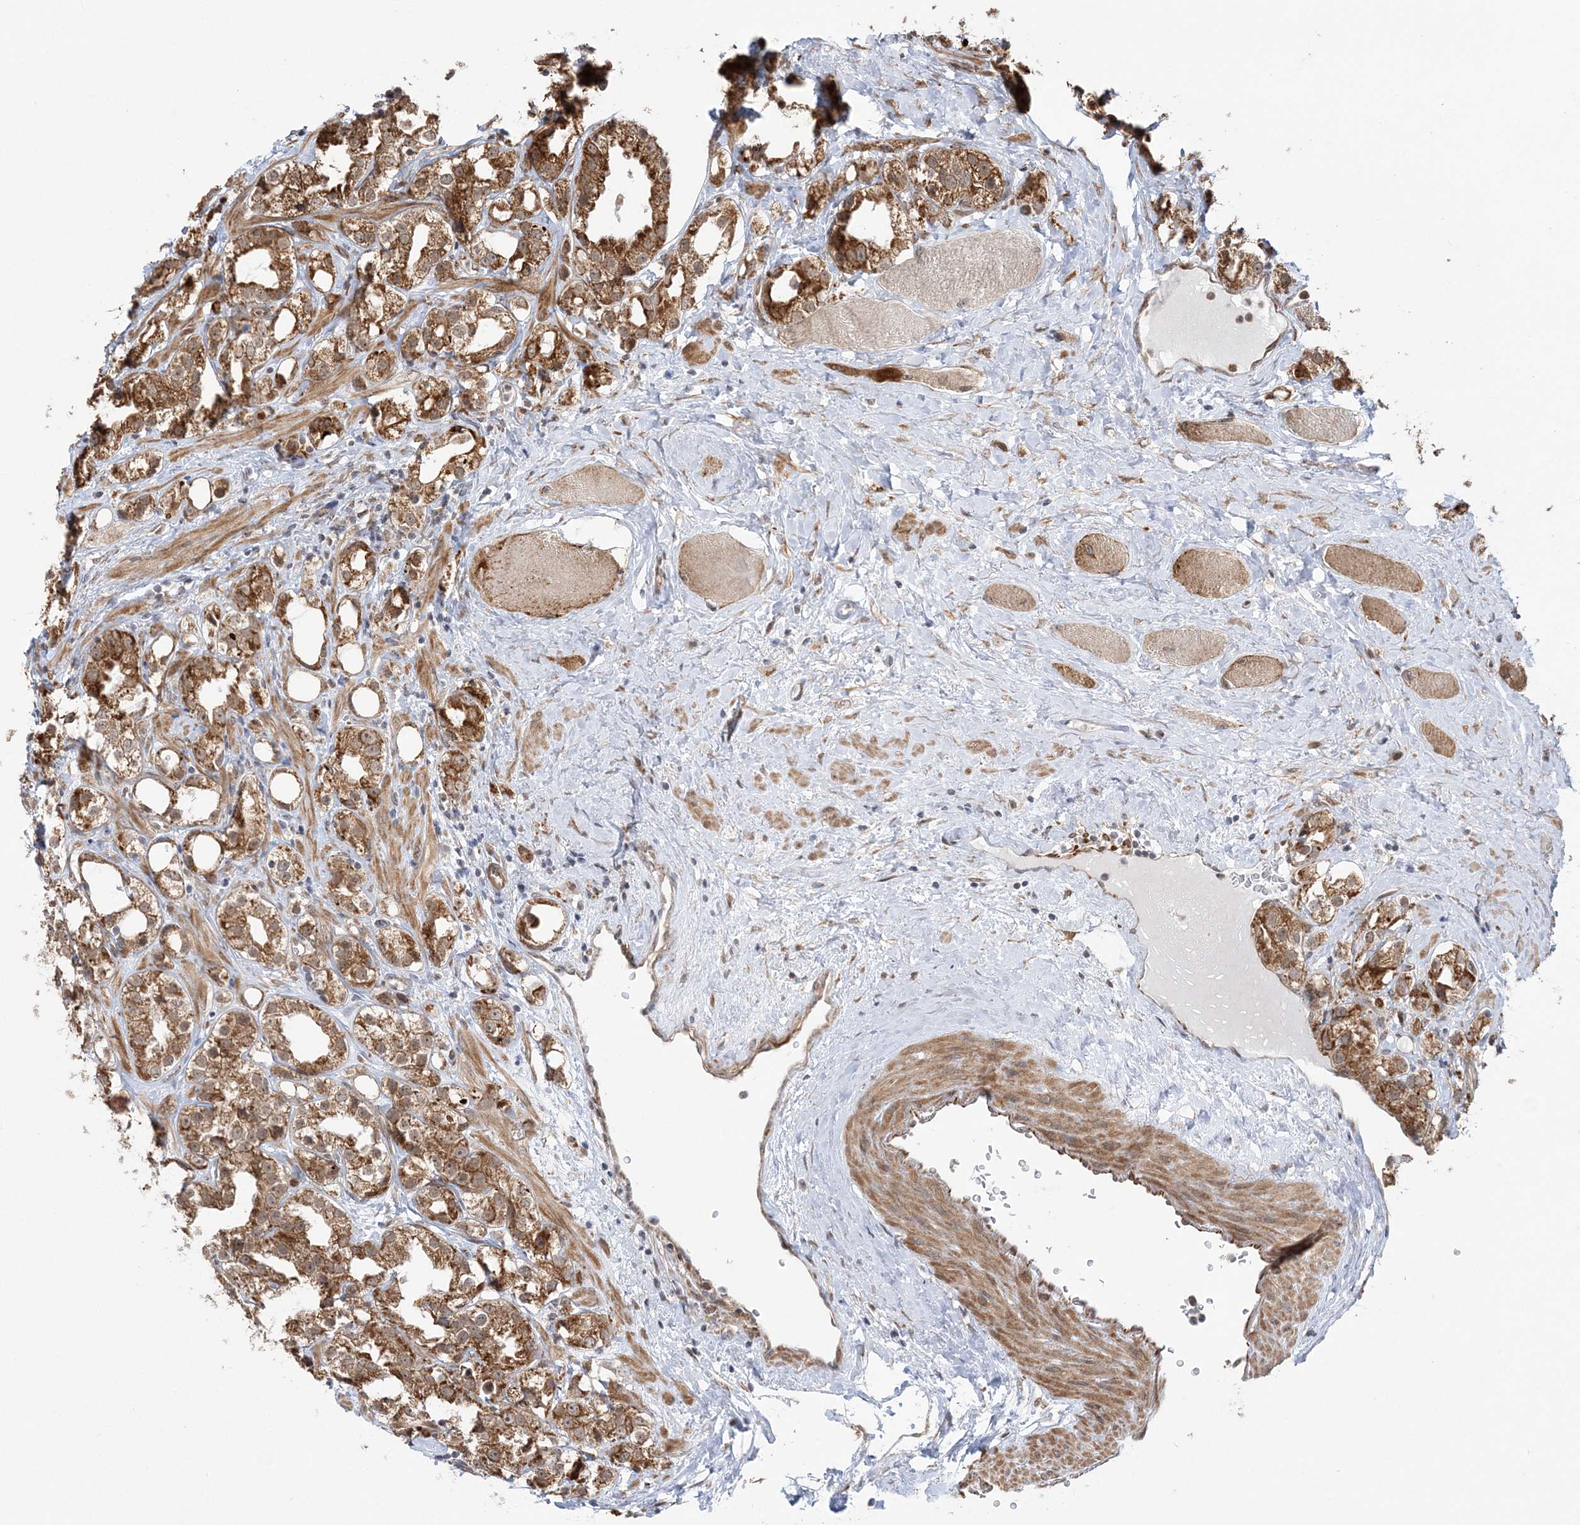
{"staining": {"intensity": "strong", "quantity": ">75%", "location": "cytoplasmic/membranous"}, "tissue": "prostate cancer", "cell_type": "Tumor cells", "image_type": "cancer", "snomed": [{"axis": "morphology", "description": "Adenocarcinoma, NOS"}, {"axis": "topography", "description": "Prostate"}], "caption": "Immunohistochemical staining of human prostate cancer (adenocarcinoma) reveals high levels of strong cytoplasmic/membranous protein positivity in about >75% of tumor cells. Ihc stains the protein in brown and the nuclei are stained blue.", "gene": "MRPL47", "patient": {"sex": "male", "age": 79}}